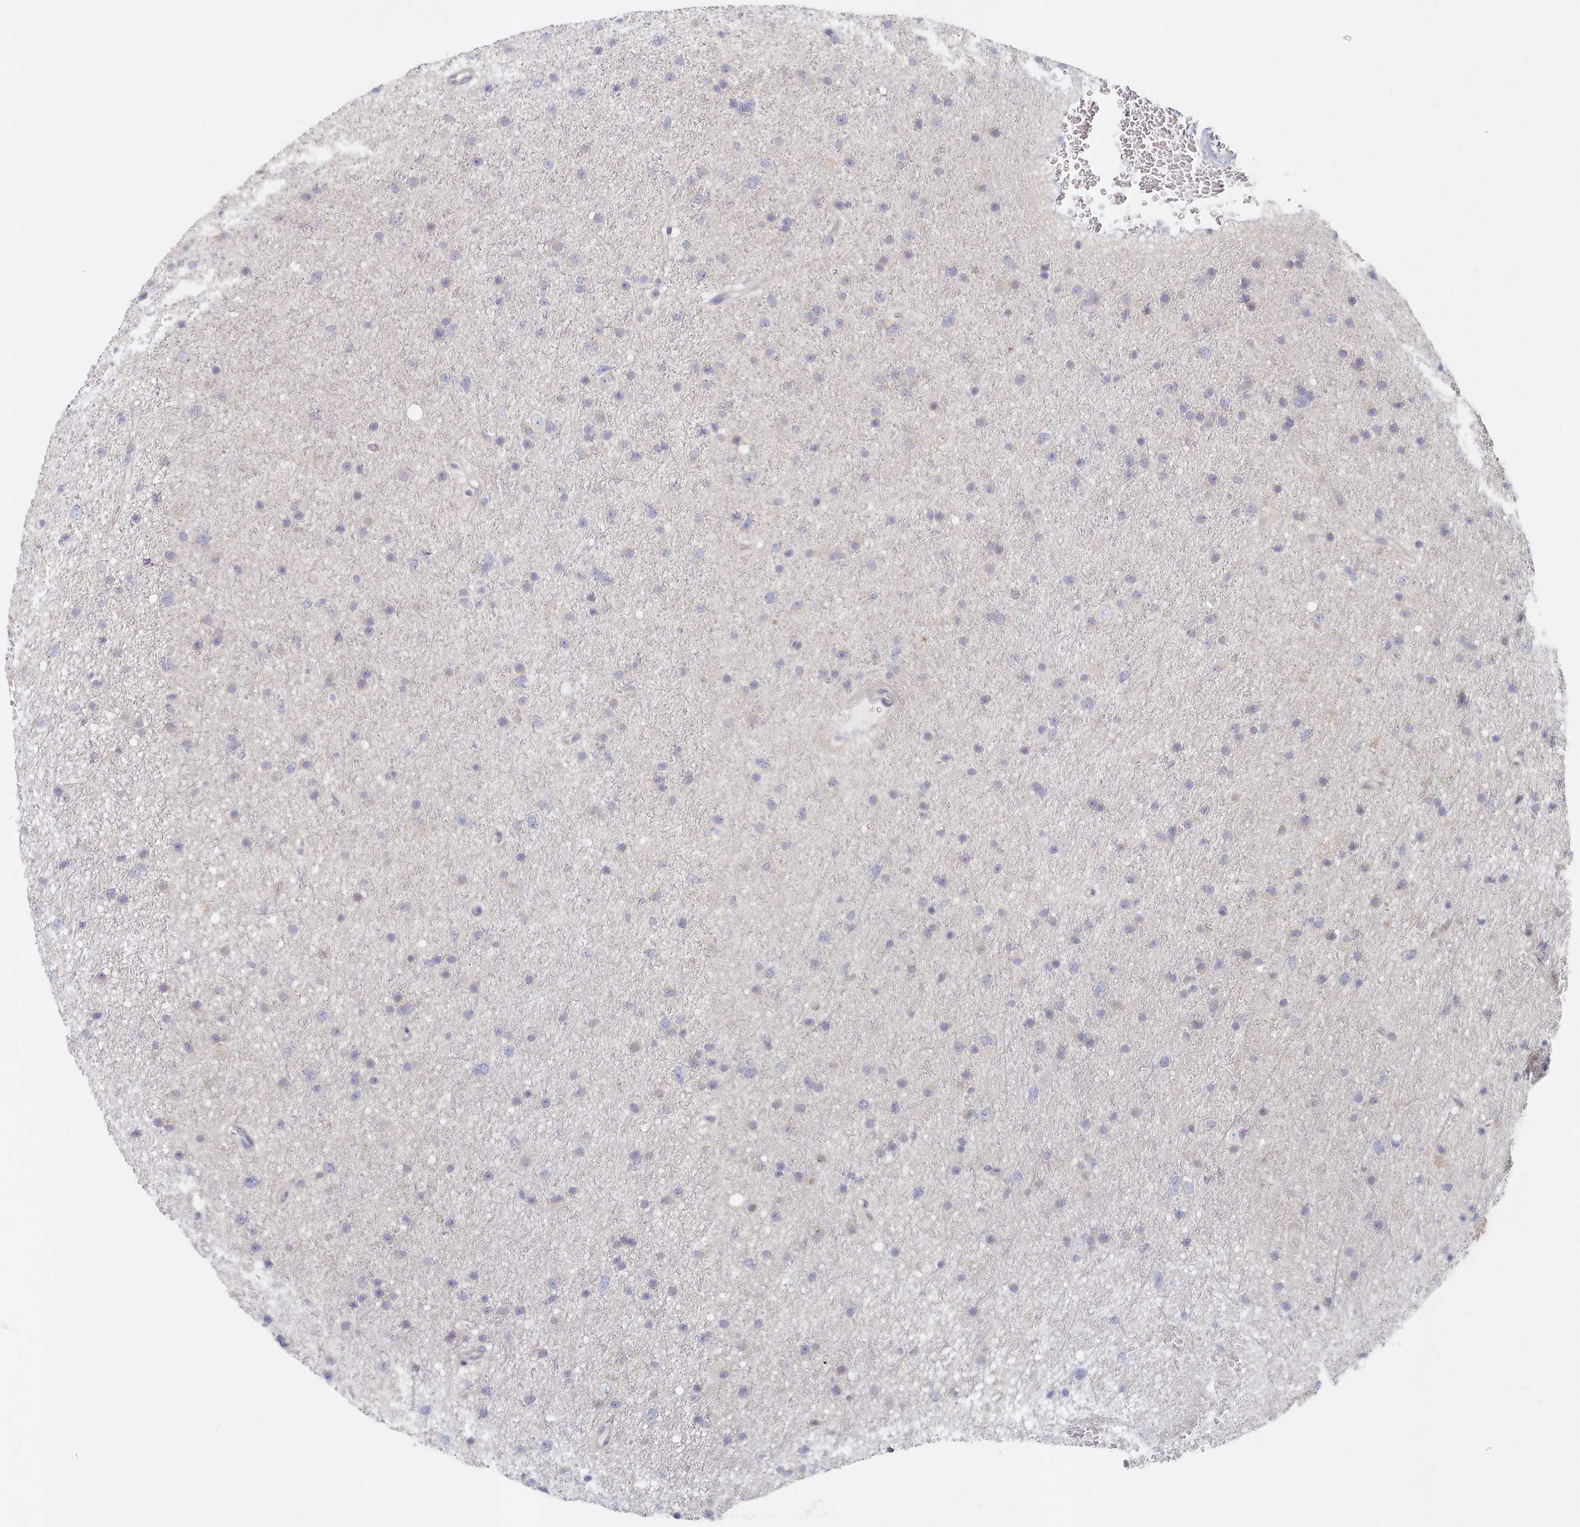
{"staining": {"intensity": "negative", "quantity": "none", "location": "none"}, "tissue": "glioma", "cell_type": "Tumor cells", "image_type": "cancer", "snomed": [{"axis": "morphology", "description": "Glioma, malignant, Low grade"}, {"axis": "topography", "description": "Cerebral cortex"}], "caption": "Photomicrograph shows no protein expression in tumor cells of glioma tissue.", "gene": "TYW1B", "patient": {"sex": "female", "age": 39}}